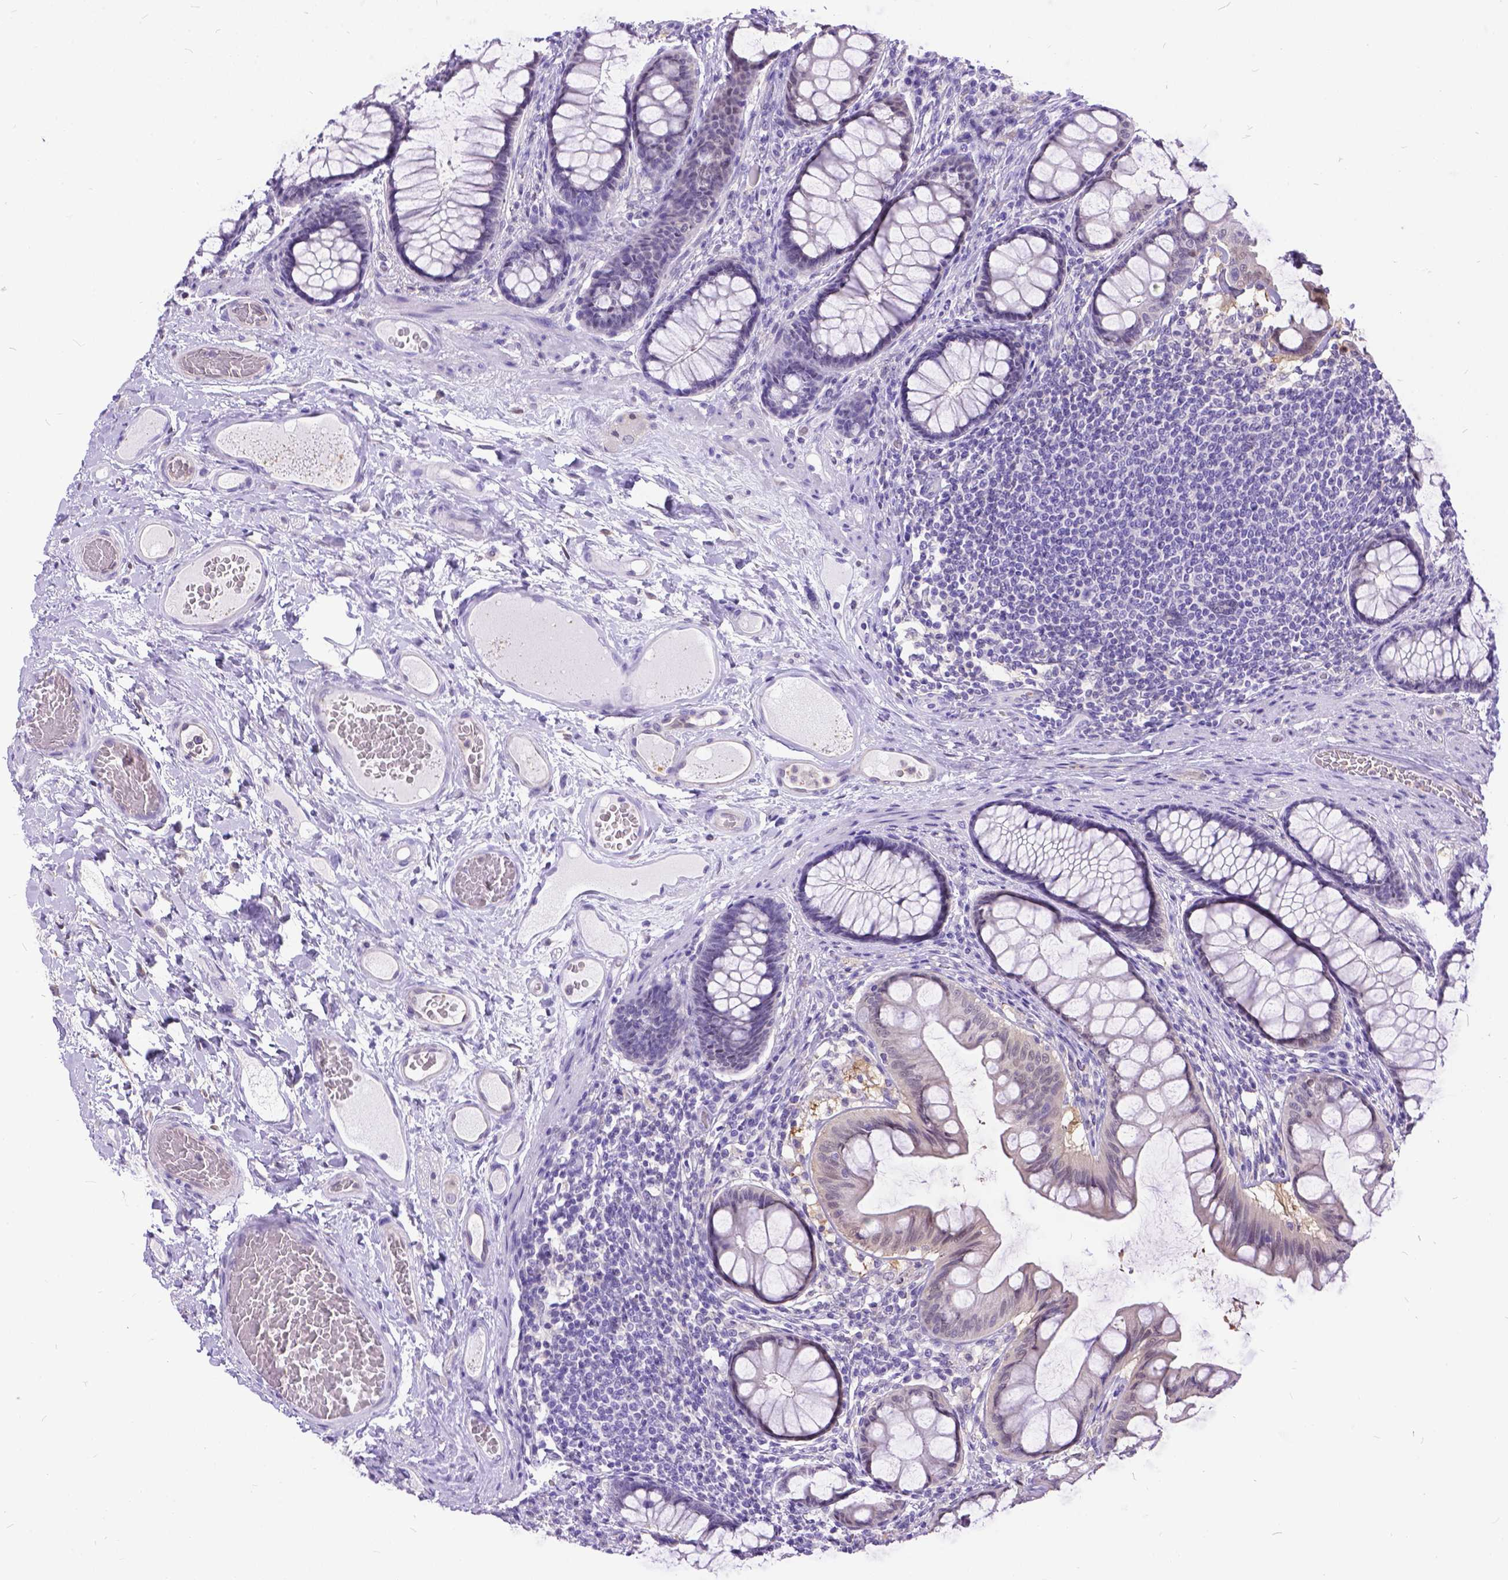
{"staining": {"intensity": "negative", "quantity": "none", "location": "none"}, "tissue": "colon", "cell_type": "Endothelial cells", "image_type": "normal", "snomed": [{"axis": "morphology", "description": "Normal tissue, NOS"}, {"axis": "topography", "description": "Colon"}], "caption": "There is no significant staining in endothelial cells of colon. The staining was performed using DAB (3,3'-diaminobenzidine) to visualize the protein expression in brown, while the nuclei were stained in blue with hematoxylin (Magnification: 20x).", "gene": "TMEM169", "patient": {"sex": "female", "age": 65}}